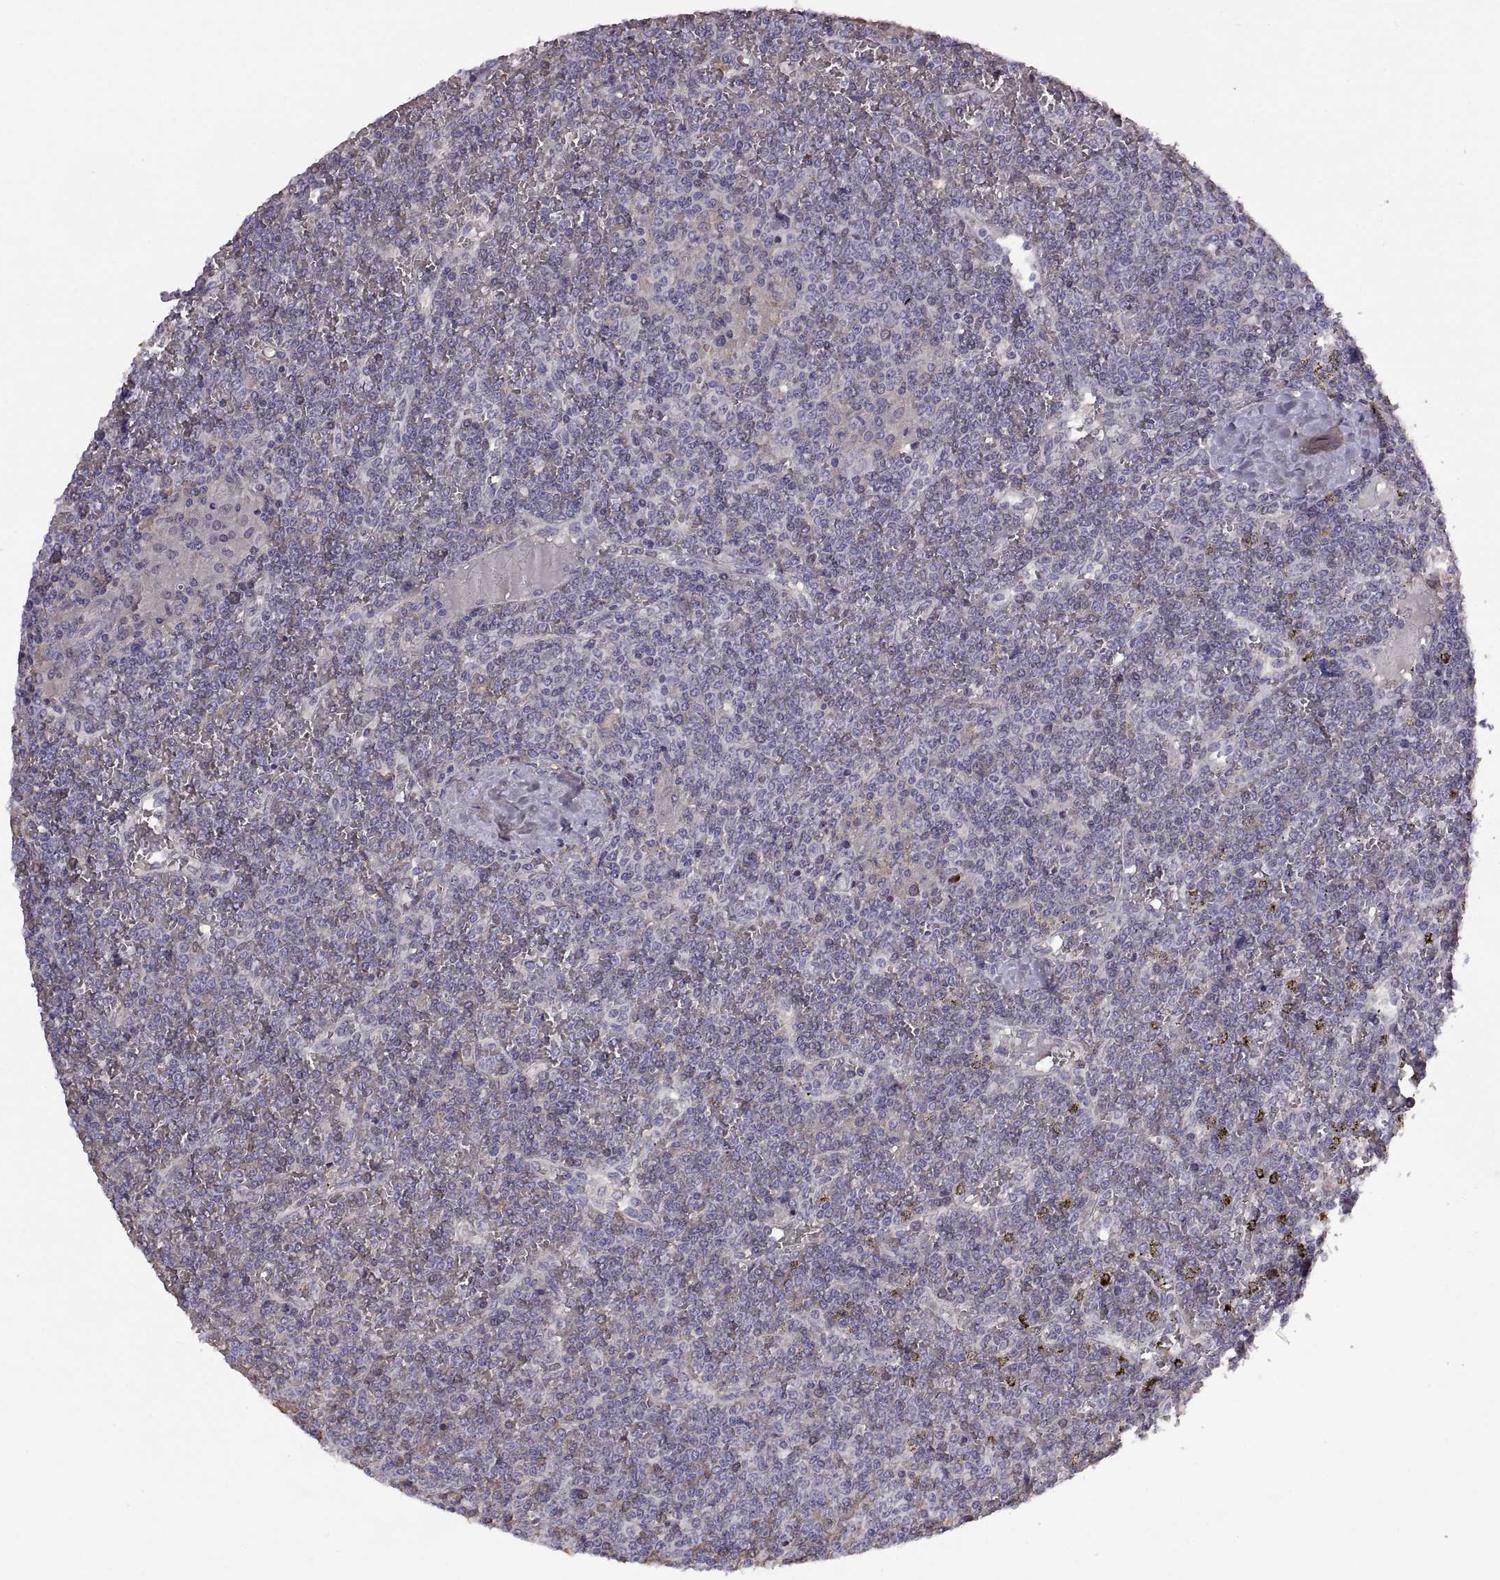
{"staining": {"intensity": "negative", "quantity": "none", "location": "none"}, "tissue": "lymphoma", "cell_type": "Tumor cells", "image_type": "cancer", "snomed": [{"axis": "morphology", "description": "Malignant lymphoma, non-Hodgkin's type, Low grade"}, {"axis": "topography", "description": "Spleen"}], "caption": "Protein analysis of lymphoma demonstrates no significant expression in tumor cells.", "gene": "MEIOC", "patient": {"sex": "female", "age": 19}}